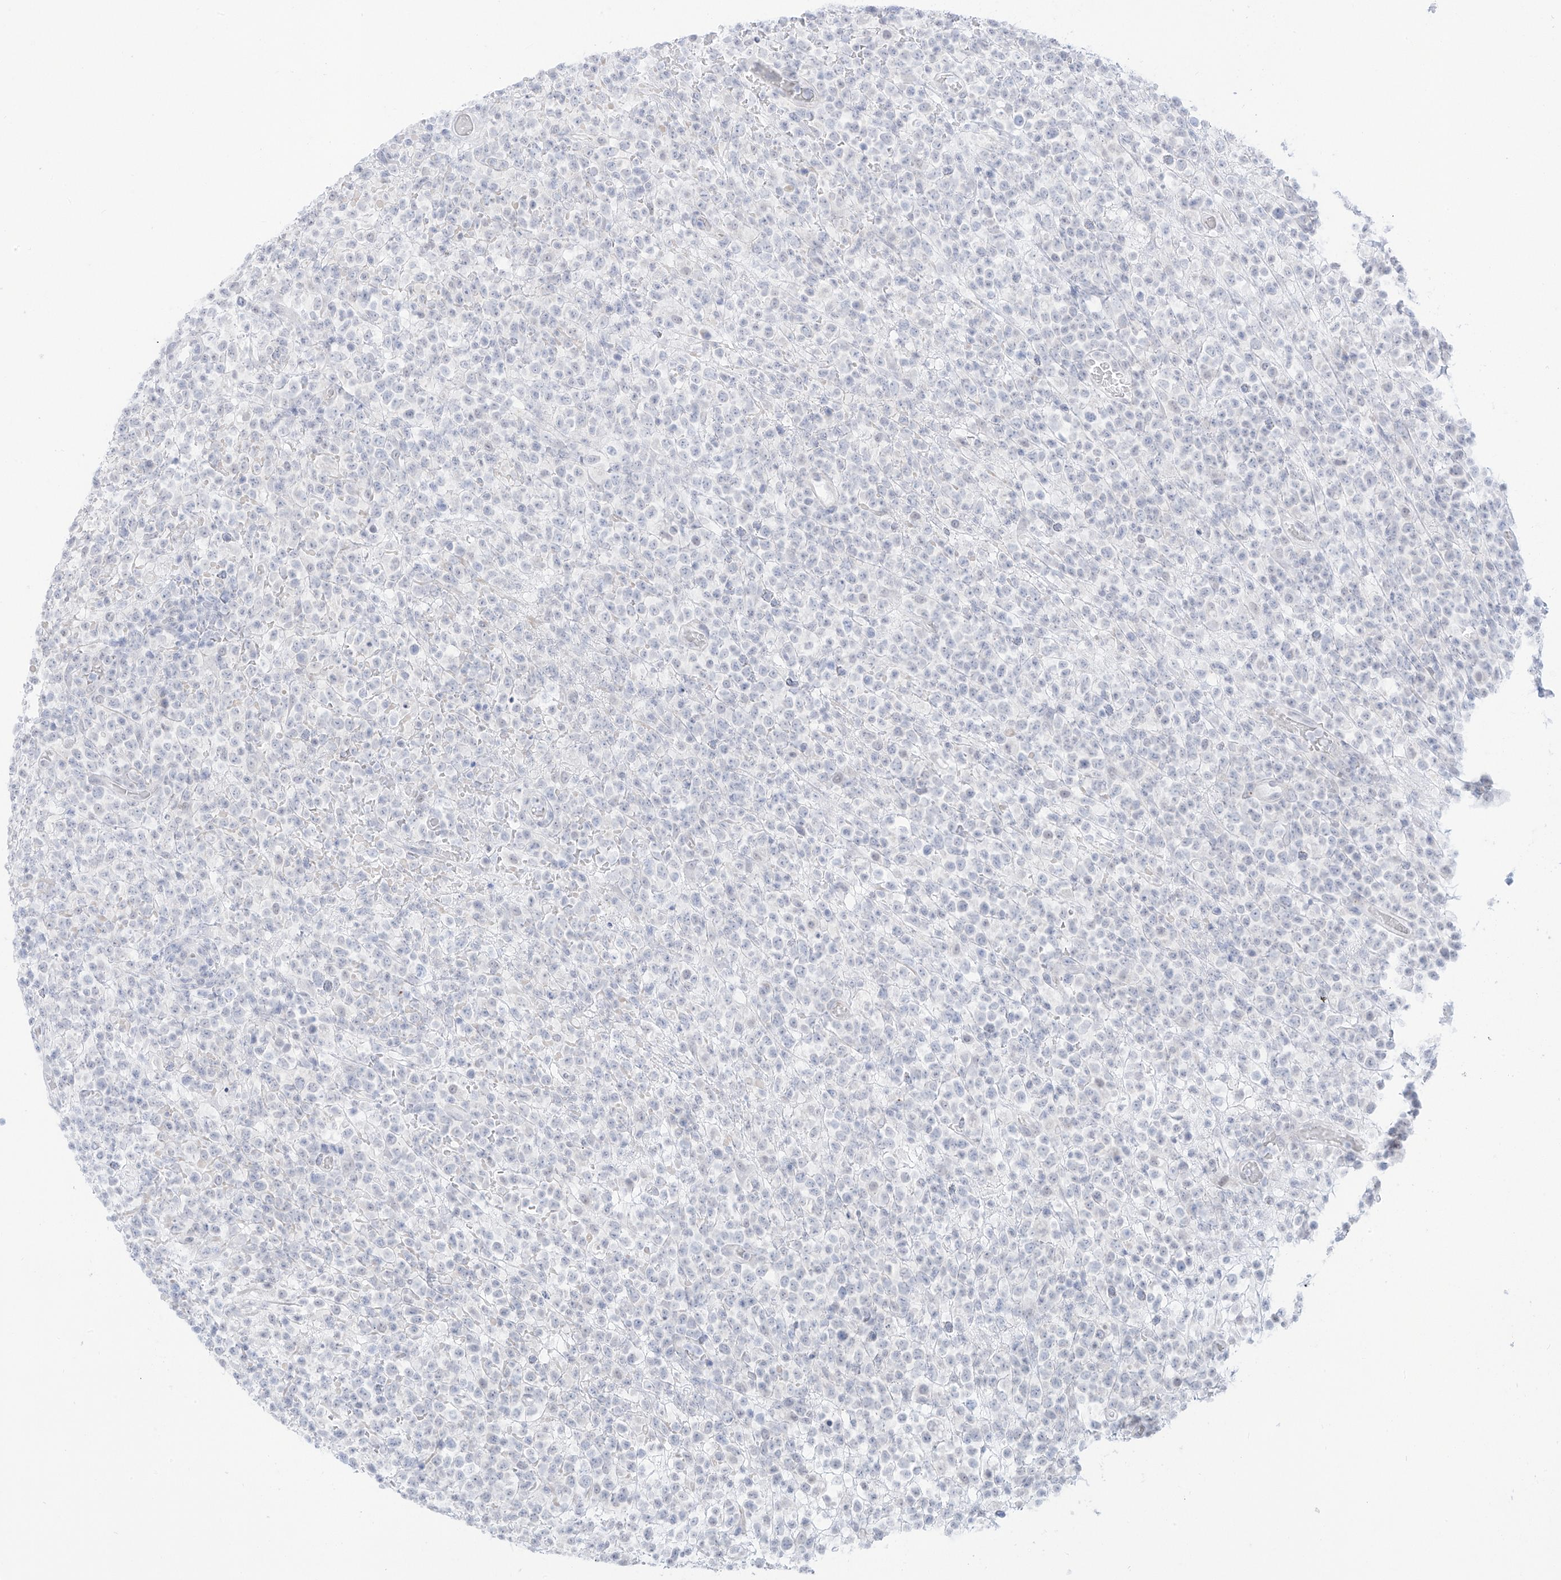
{"staining": {"intensity": "negative", "quantity": "none", "location": "none"}, "tissue": "lymphoma", "cell_type": "Tumor cells", "image_type": "cancer", "snomed": [{"axis": "morphology", "description": "Malignant lymphoma, non-Hodgkin's type, High grade"}, {"axis": "topography", "description": "Colon"}], "caption": "Tumor cells are negative for protein expression in human lymphoma.", "gene": "PSPH", "patient": {"sex": "female", "age": 53}}